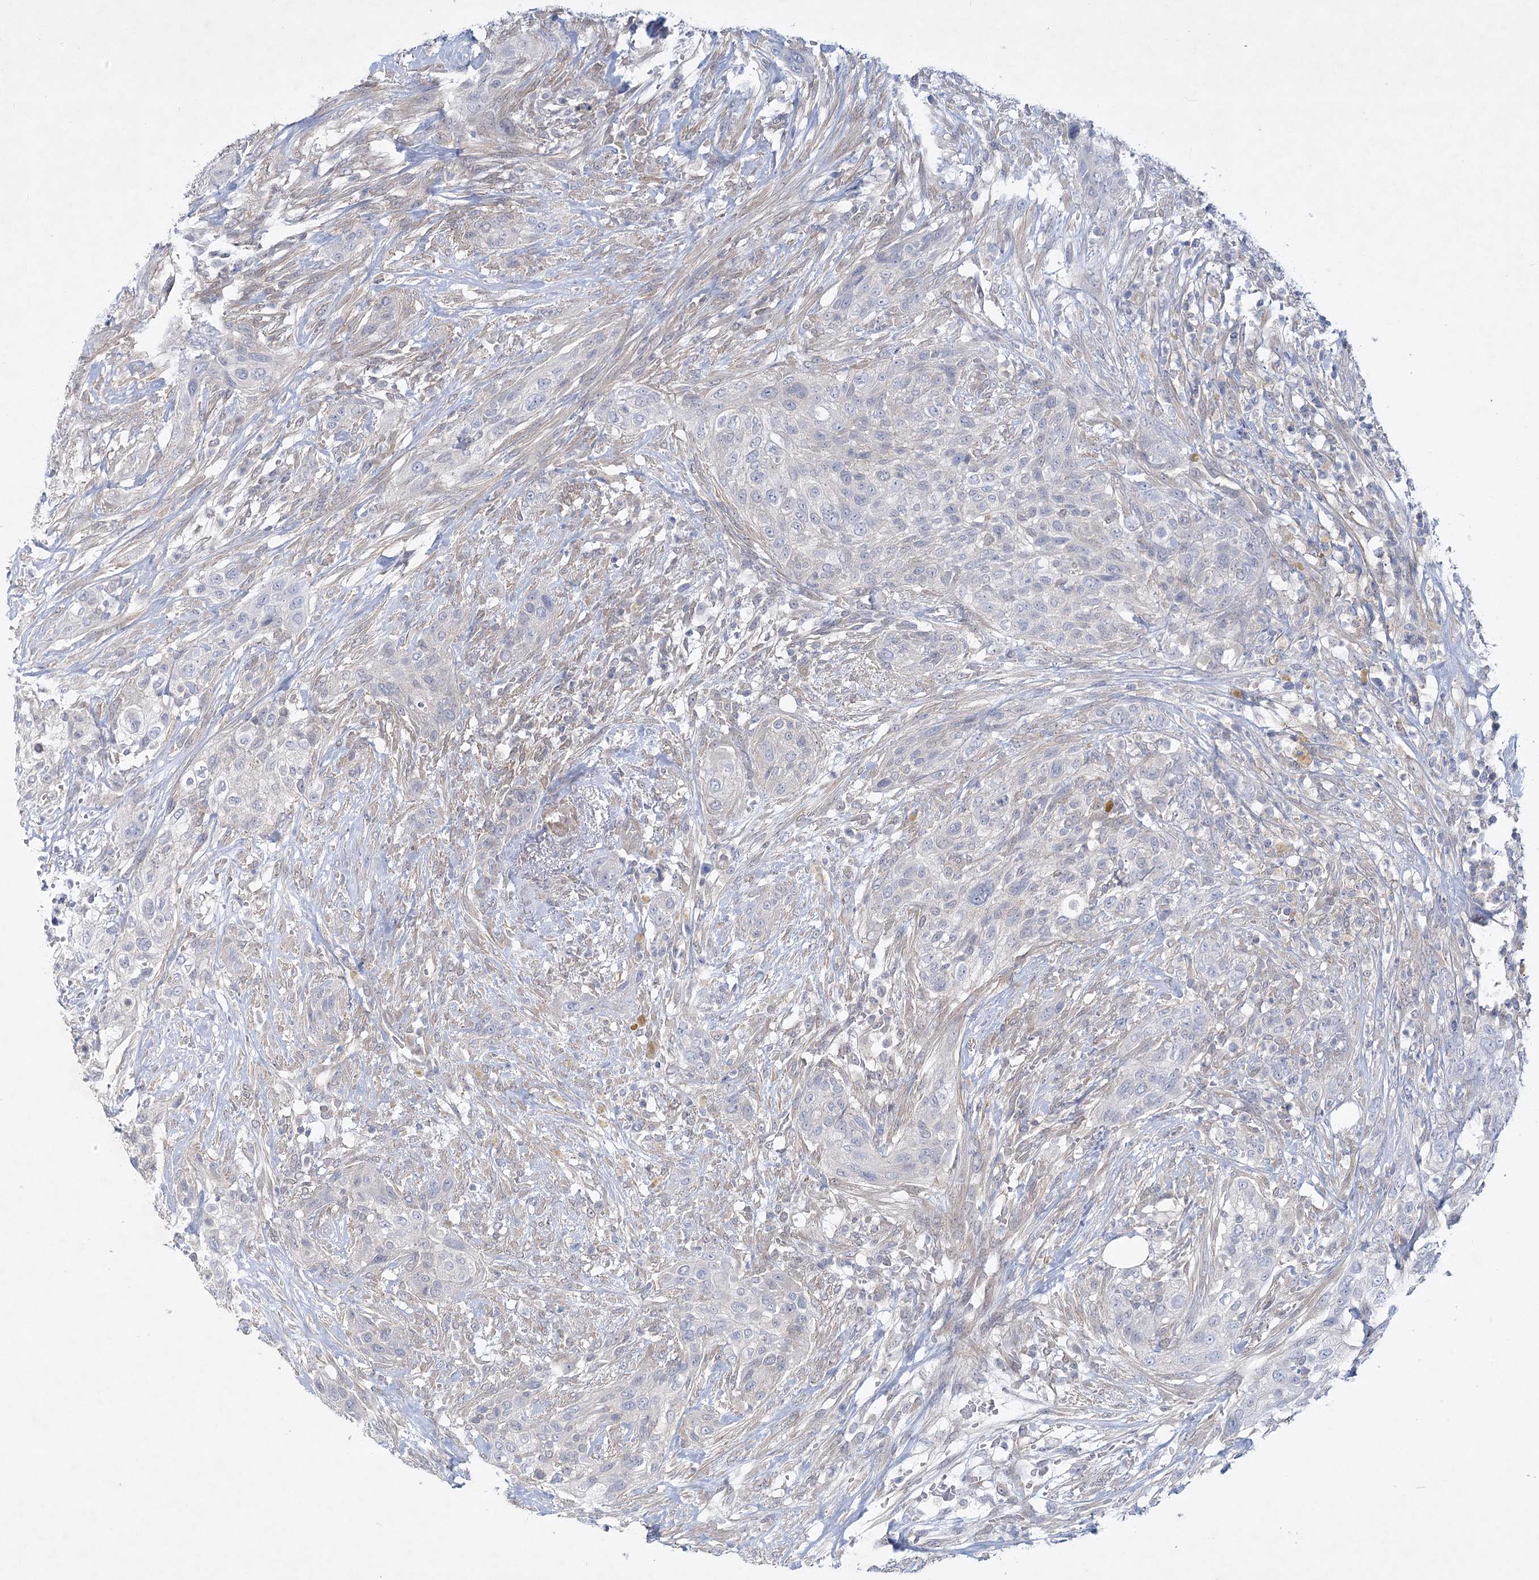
{"staining": {"intensity": "negative", "quantity": "none", "location": "none"}, "tissue": "urothelial cancer", "cell_type": "Tumor cells", "image_type": "cancer", "snomed": [{"axis": "morphology", "description": "Urothelial carcinoma, High grade"}, {"axis": "topography", "description": "Urinary bladder"}], "caption": "A photomicrograph of urothelial carcinoma (high-grade) stained for a protein shows no brown staining in tumor cells.", "gene": "AAMDC", "patient": {"sex": "male", "age": 35}}